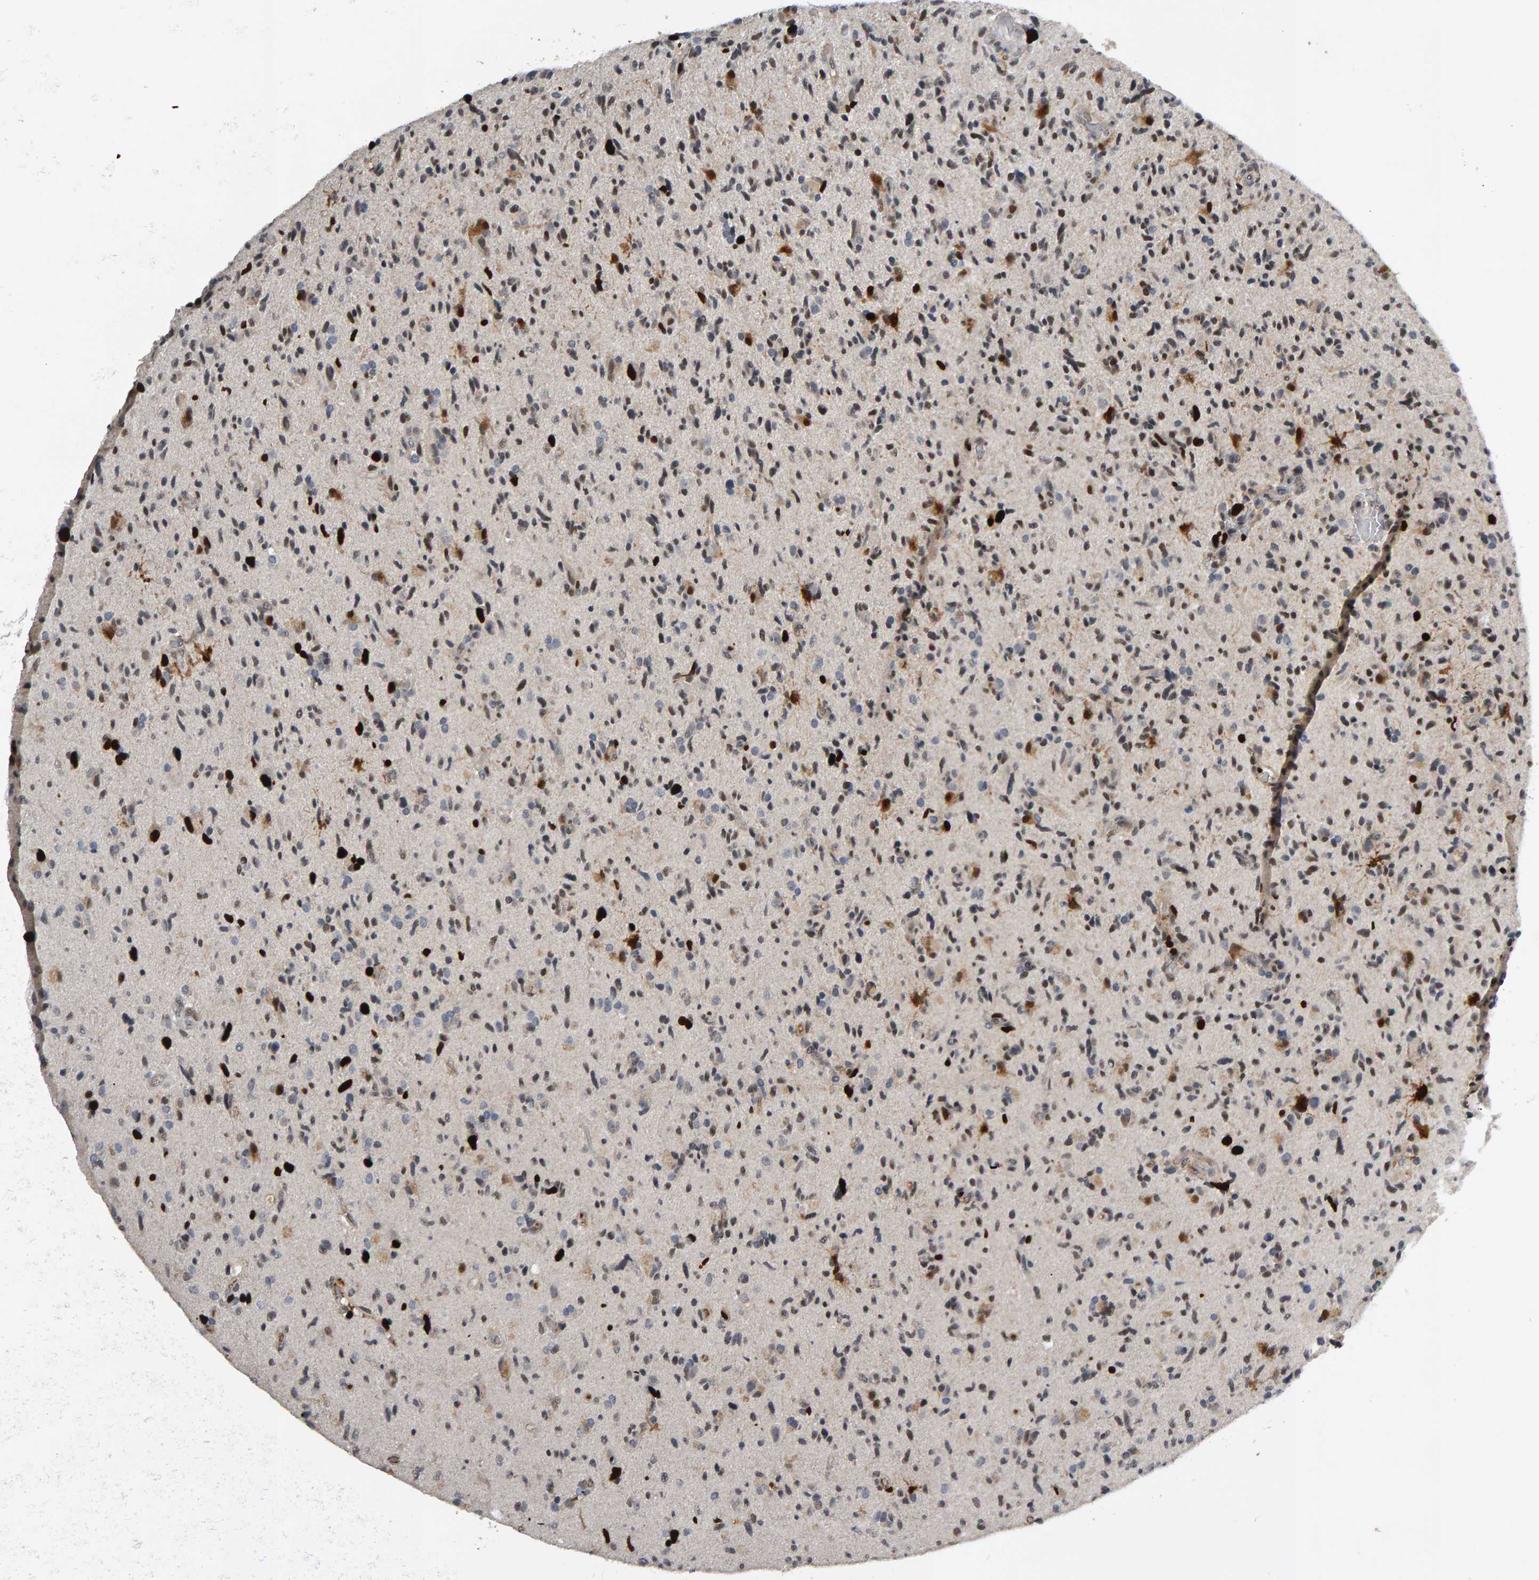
{"staining": {"intensity": "moderate", "quantity": "25%-75%", "location": "nuclear"}, "tissue": "glioma", "cell_type": "Tumor cells", "image_type": "cancer", "snomed": [{"axis": "morphology", "description": "Glioma, malignant, High grade"}, {"axis": "topography", "description": "Brain"}], "caption": "This is a histology image of IHC staining of glioma, which shows moderate positivity in the nuclear of tumor cells.", "gene": "IPO8", "patient": {"sex": "male", "age": 72}}